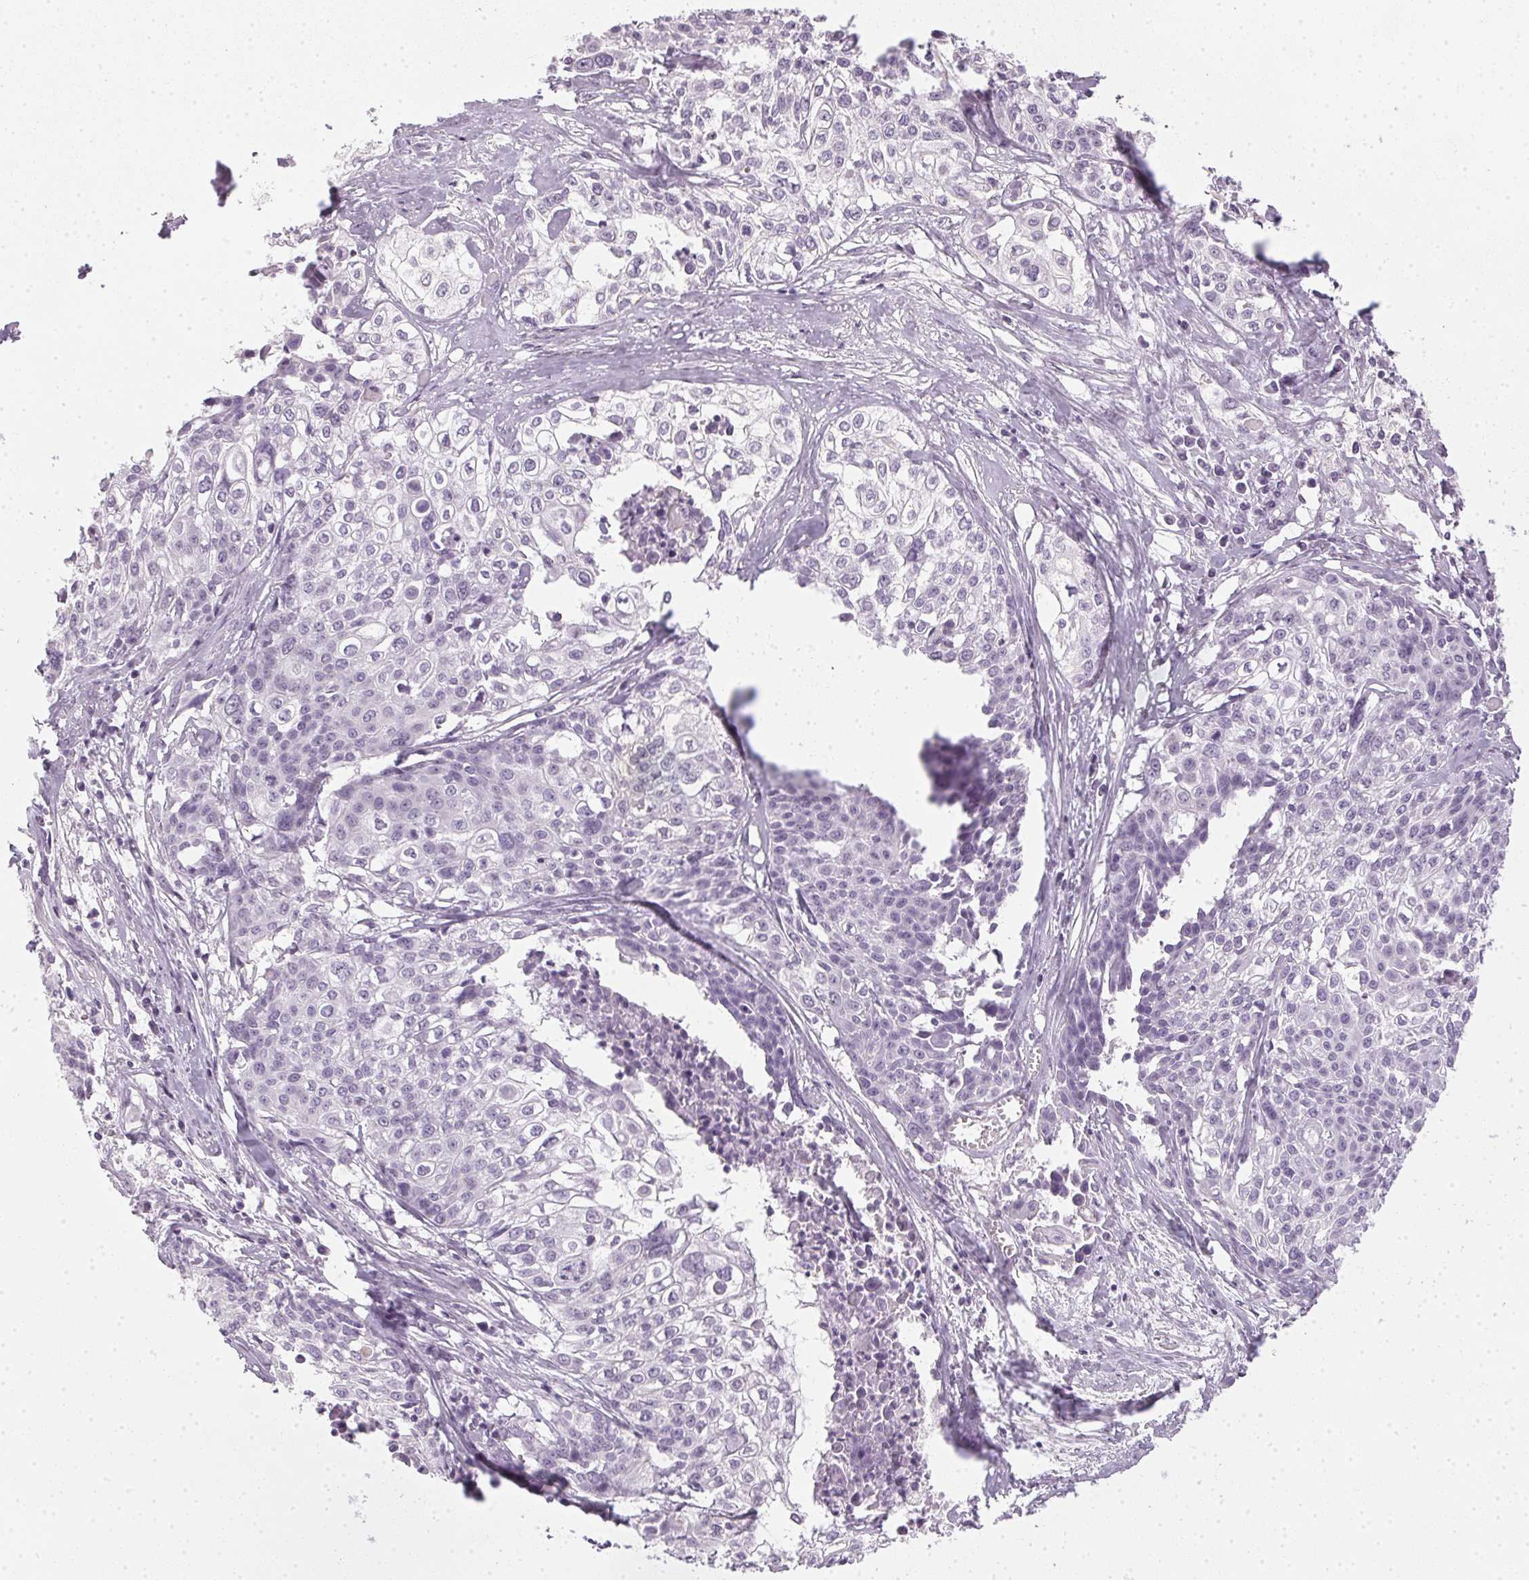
{"staining": {"intensity": "negative", "quantity": "none", "location": "none"}, "tissue": "cervical cancer", "cell_type": "Tumor cells", "image_type": "cancer", "snomed": [{"axis": "morphology", "description": "Squamous cell carcinoma, NOS"}, {"axis": "topography", "description": "Cervix"}], "caption": "Protein analysis of cervical cancer shows no significant positivity in tumor cells.", "gene": "TMEM72", "patient": {"sex": "female", "age": 39}}